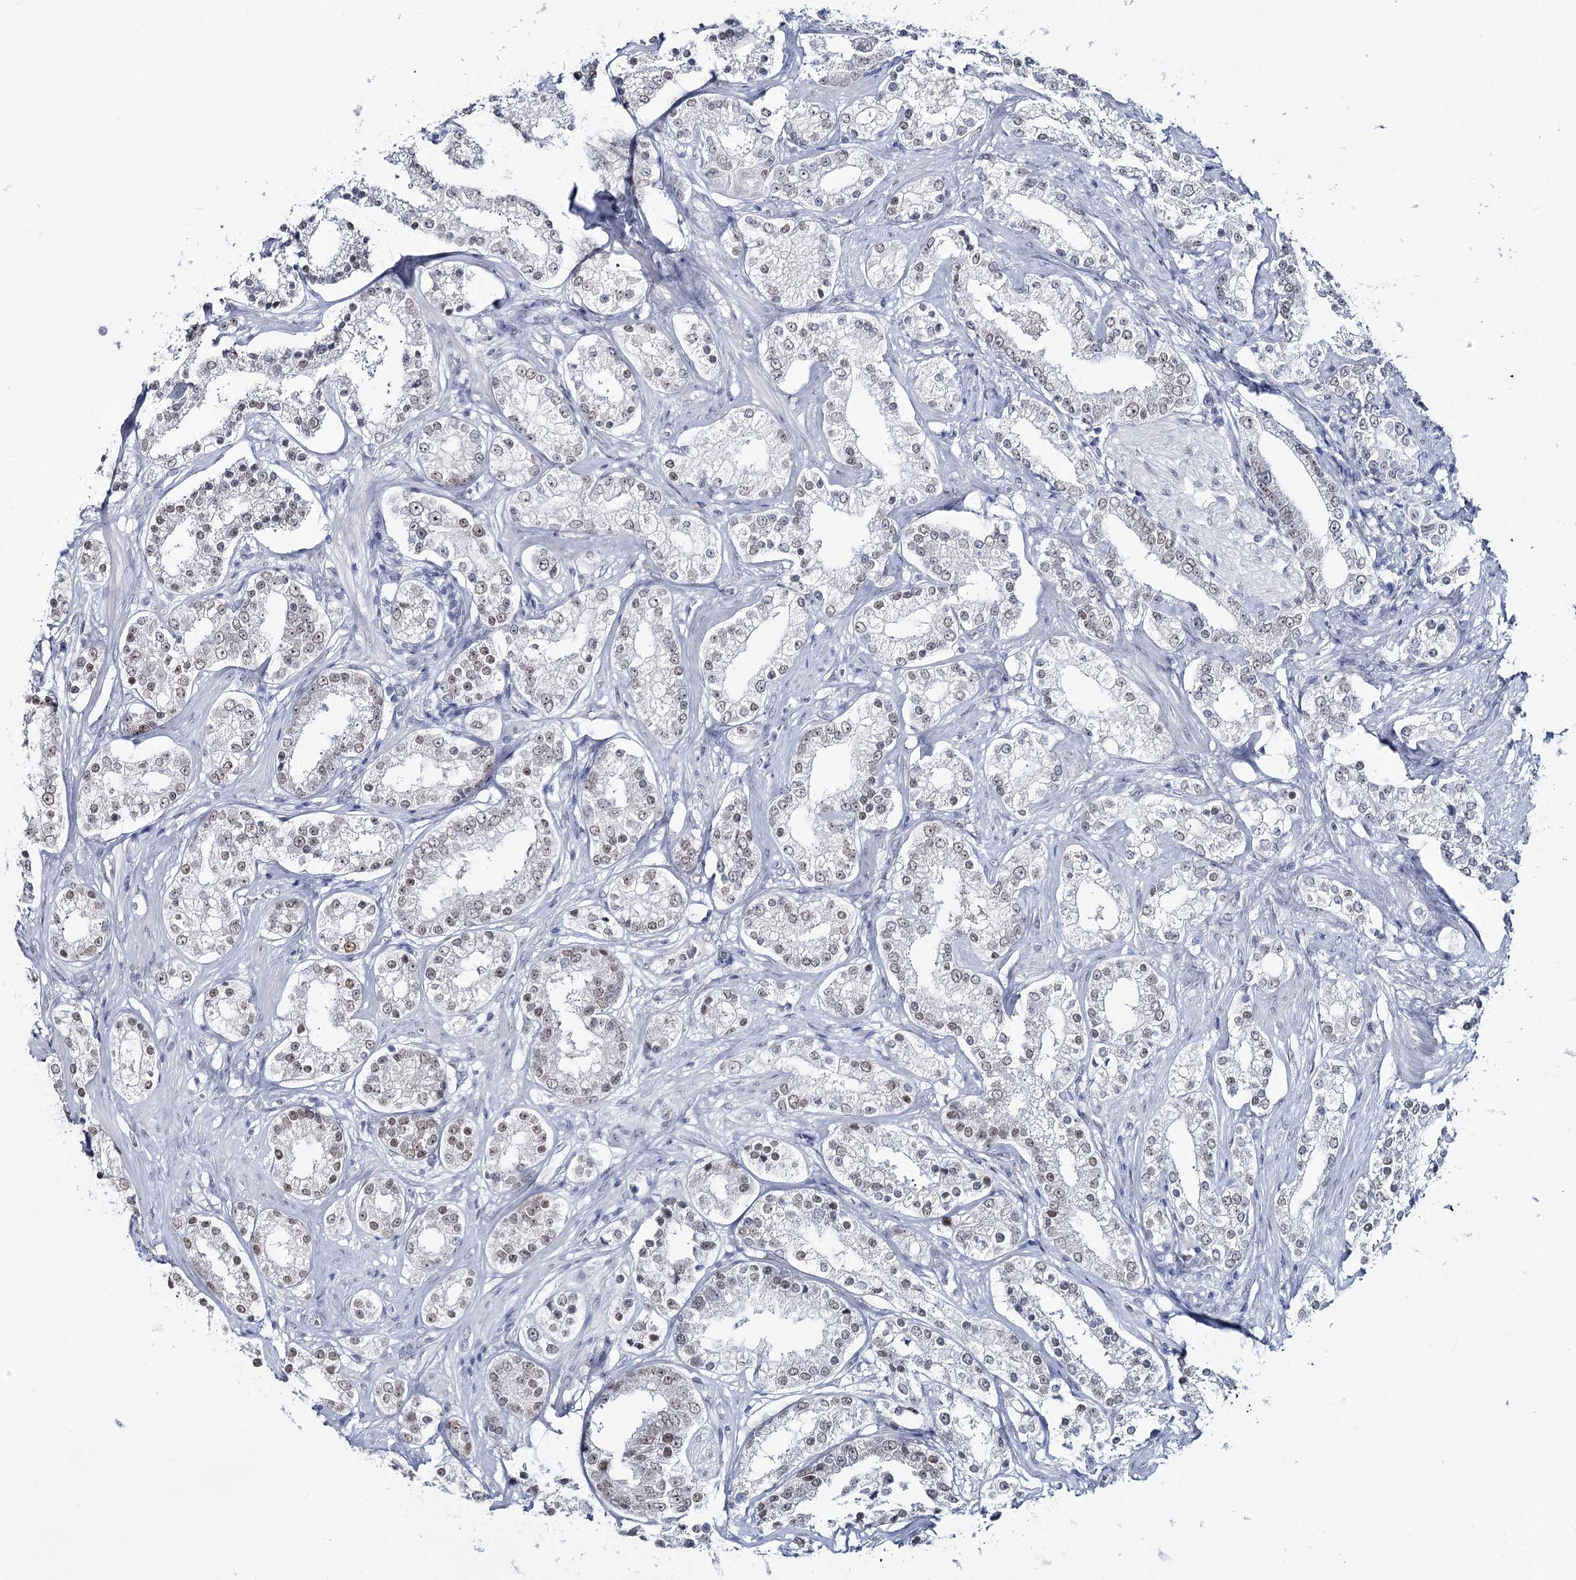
{"staining": {"intensity": "weak", "quantity": ">75%", "location": "nuclear"}, "tissue": "prostate cancer", "cell_type": "Tumor cells", "image_type": "cancer", "snomed": [{"axis": "morphology", "description": "Normal tissue, NOS"}, {"axis": "morphology", "description": "Adenocarcinoma, High grade"}, {"axis": "topography", "description": "Prostate"}], "caption": "IHC (DAB) staining of adenocarcinoma (high-grade) (prostate) demonstrates weak nuclear protein expression in approximately >75% of tumor cells.", "gene": "ZC3H8", "patient": {"sex": "male", "age": 83}}